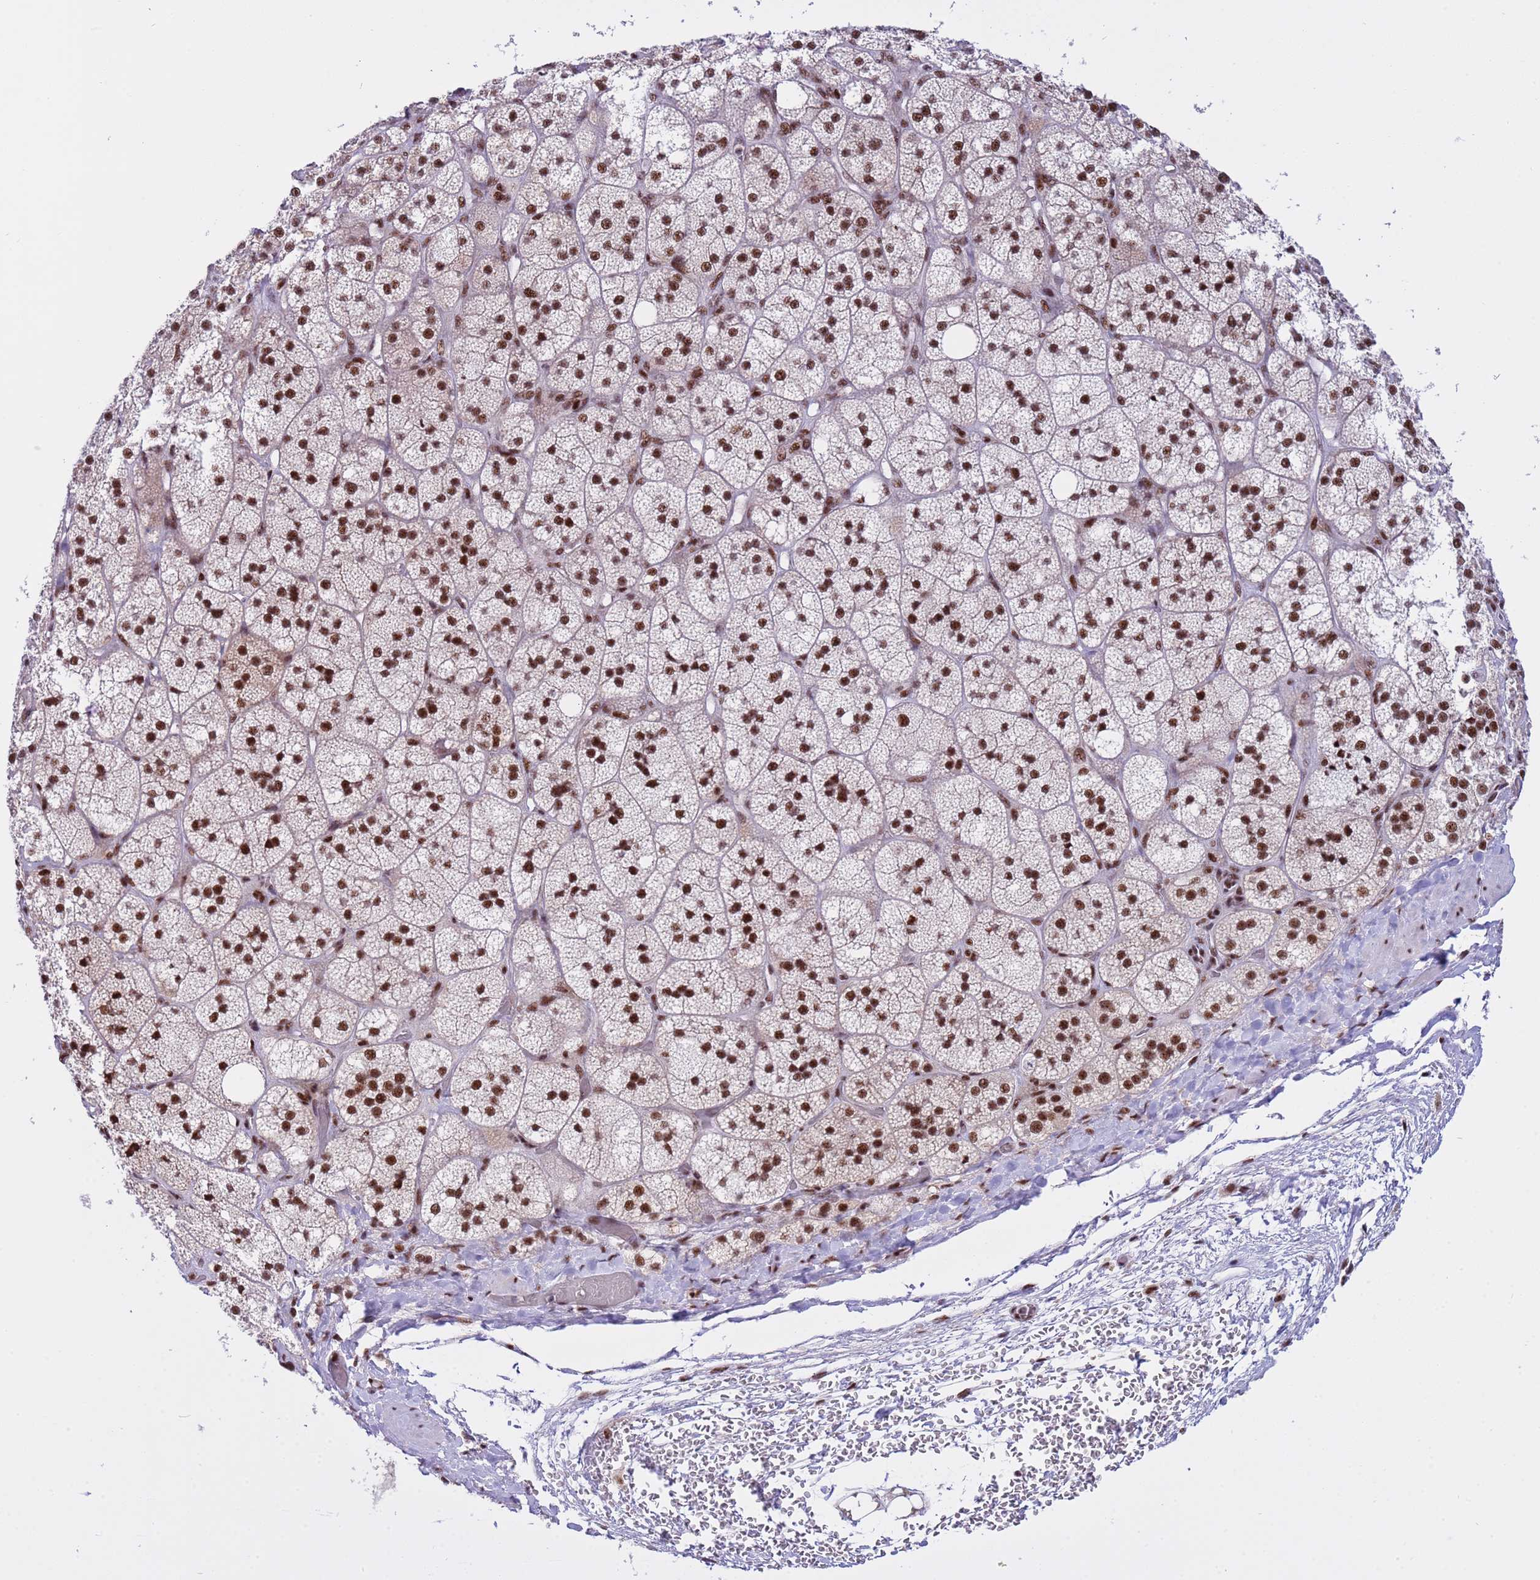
{"staining": {"intensity": "strong", "quantity": ">75%", "location": "nuclear"}, "tissue": "adrenal gland", "cell_type": "Glandular cells", "image_type": "normal", "snomed": [{"axis": "morphology", "description": "Normal tissue, NOS"}, {"axis": "topography", "description": "Adrenal gland"}], "caption": "A photomicrograph of human adrenal gland stained for a protein displays strong nuclear brown staining in glandular cells. (Brightfield microscopy of DAB IHC at high magnification).", "gene": "THOC2", "patient": {"sex": "male", "age": 61}}